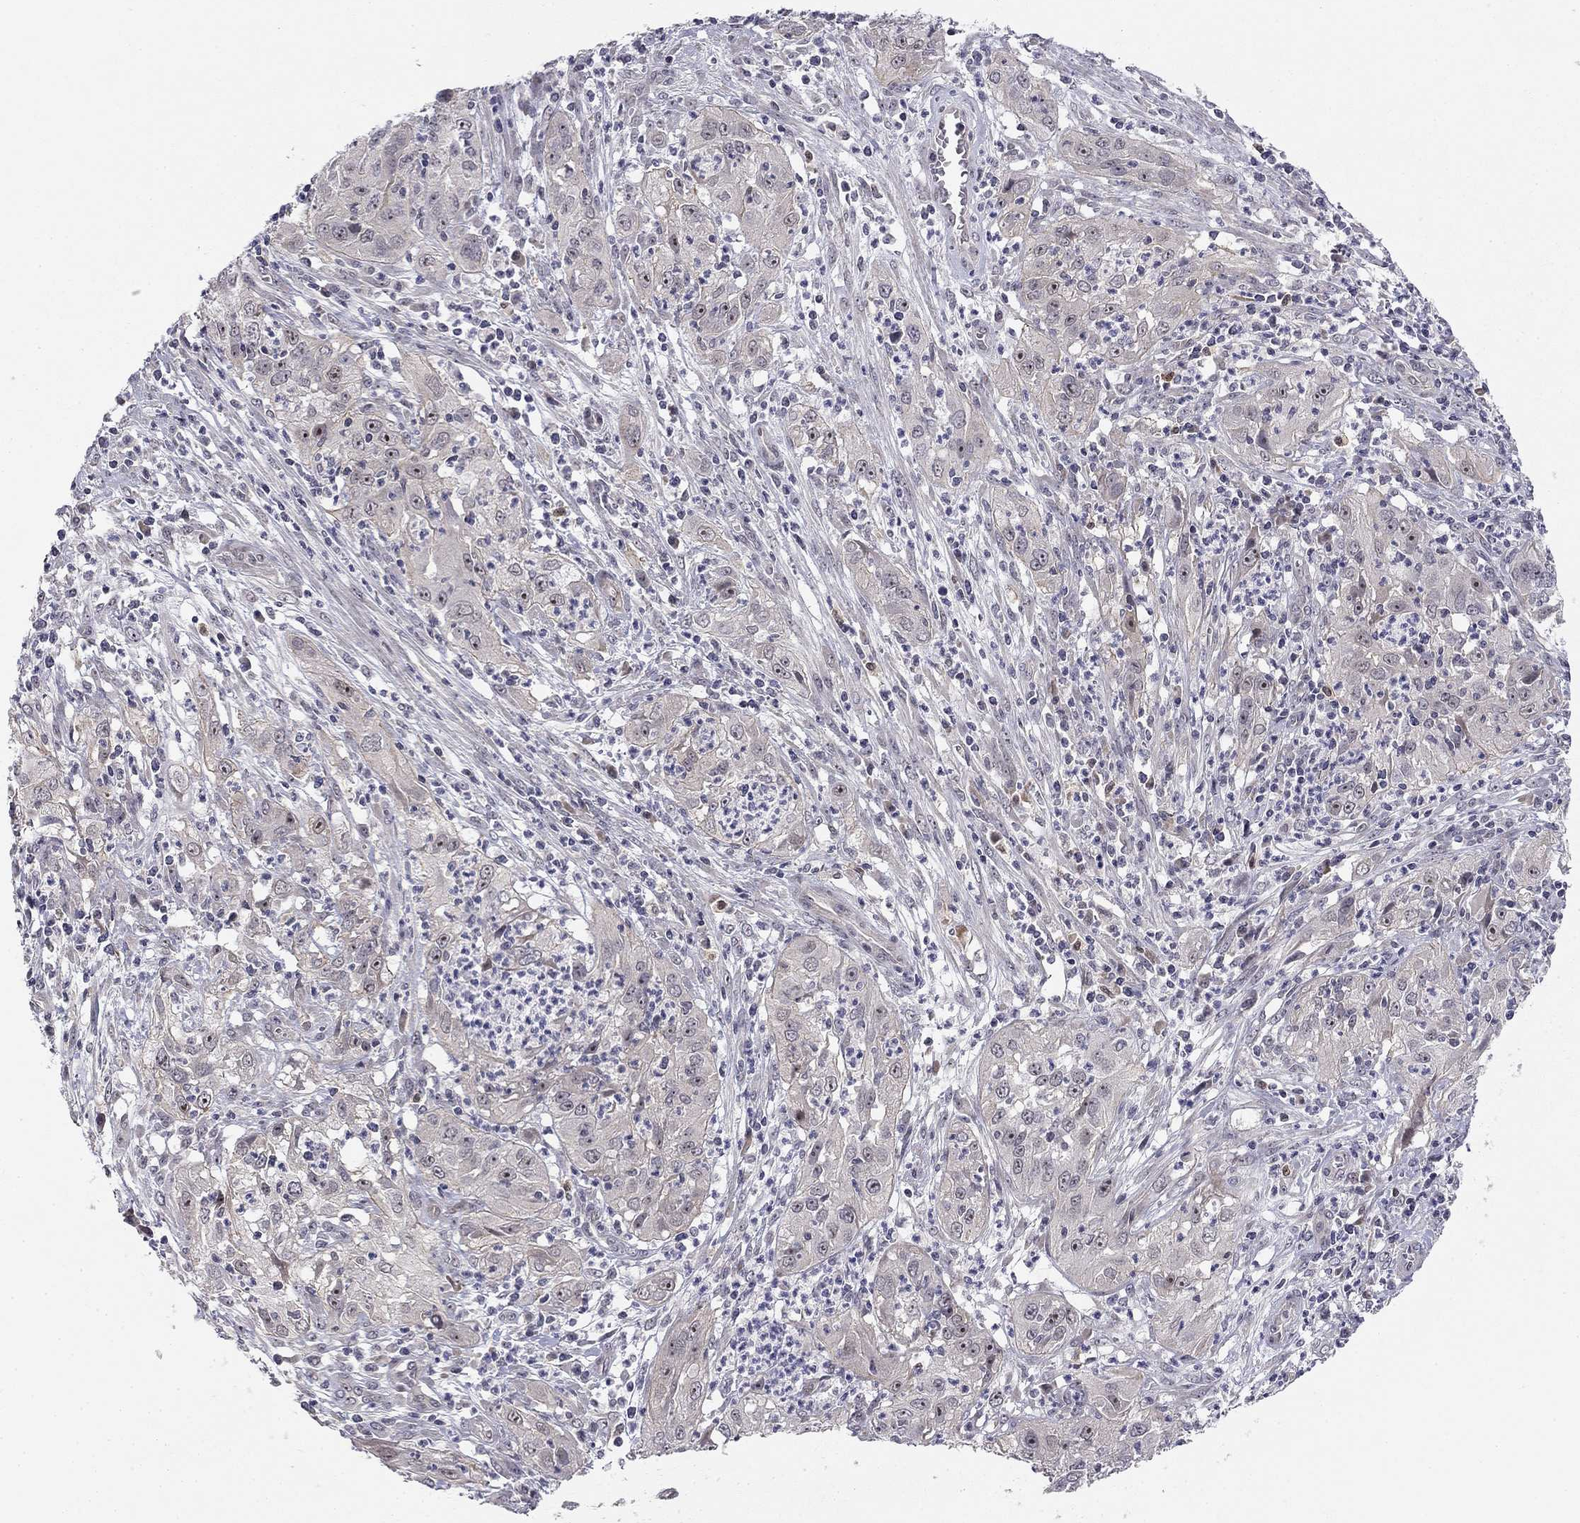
{"staining": {"intensity": "negative", "quantity": "none", "location": "none"}, "tissue": "cervical cancer", "cell_type": "Tumor cells", "image_type": "cancer", "snomed": [{"axis": "morphology", "description": "Squamous cell carcinoma, NOS"}, {"axis": "topography", "description": "Cervix"}], "caption": "Immunohistochemistry photomicrograph of cervical cancer stained for a protein (brown), which shows no positivity in tumor cells.", "gene": "STXBP6", "patient": {"sex": "female", "age": 32}}